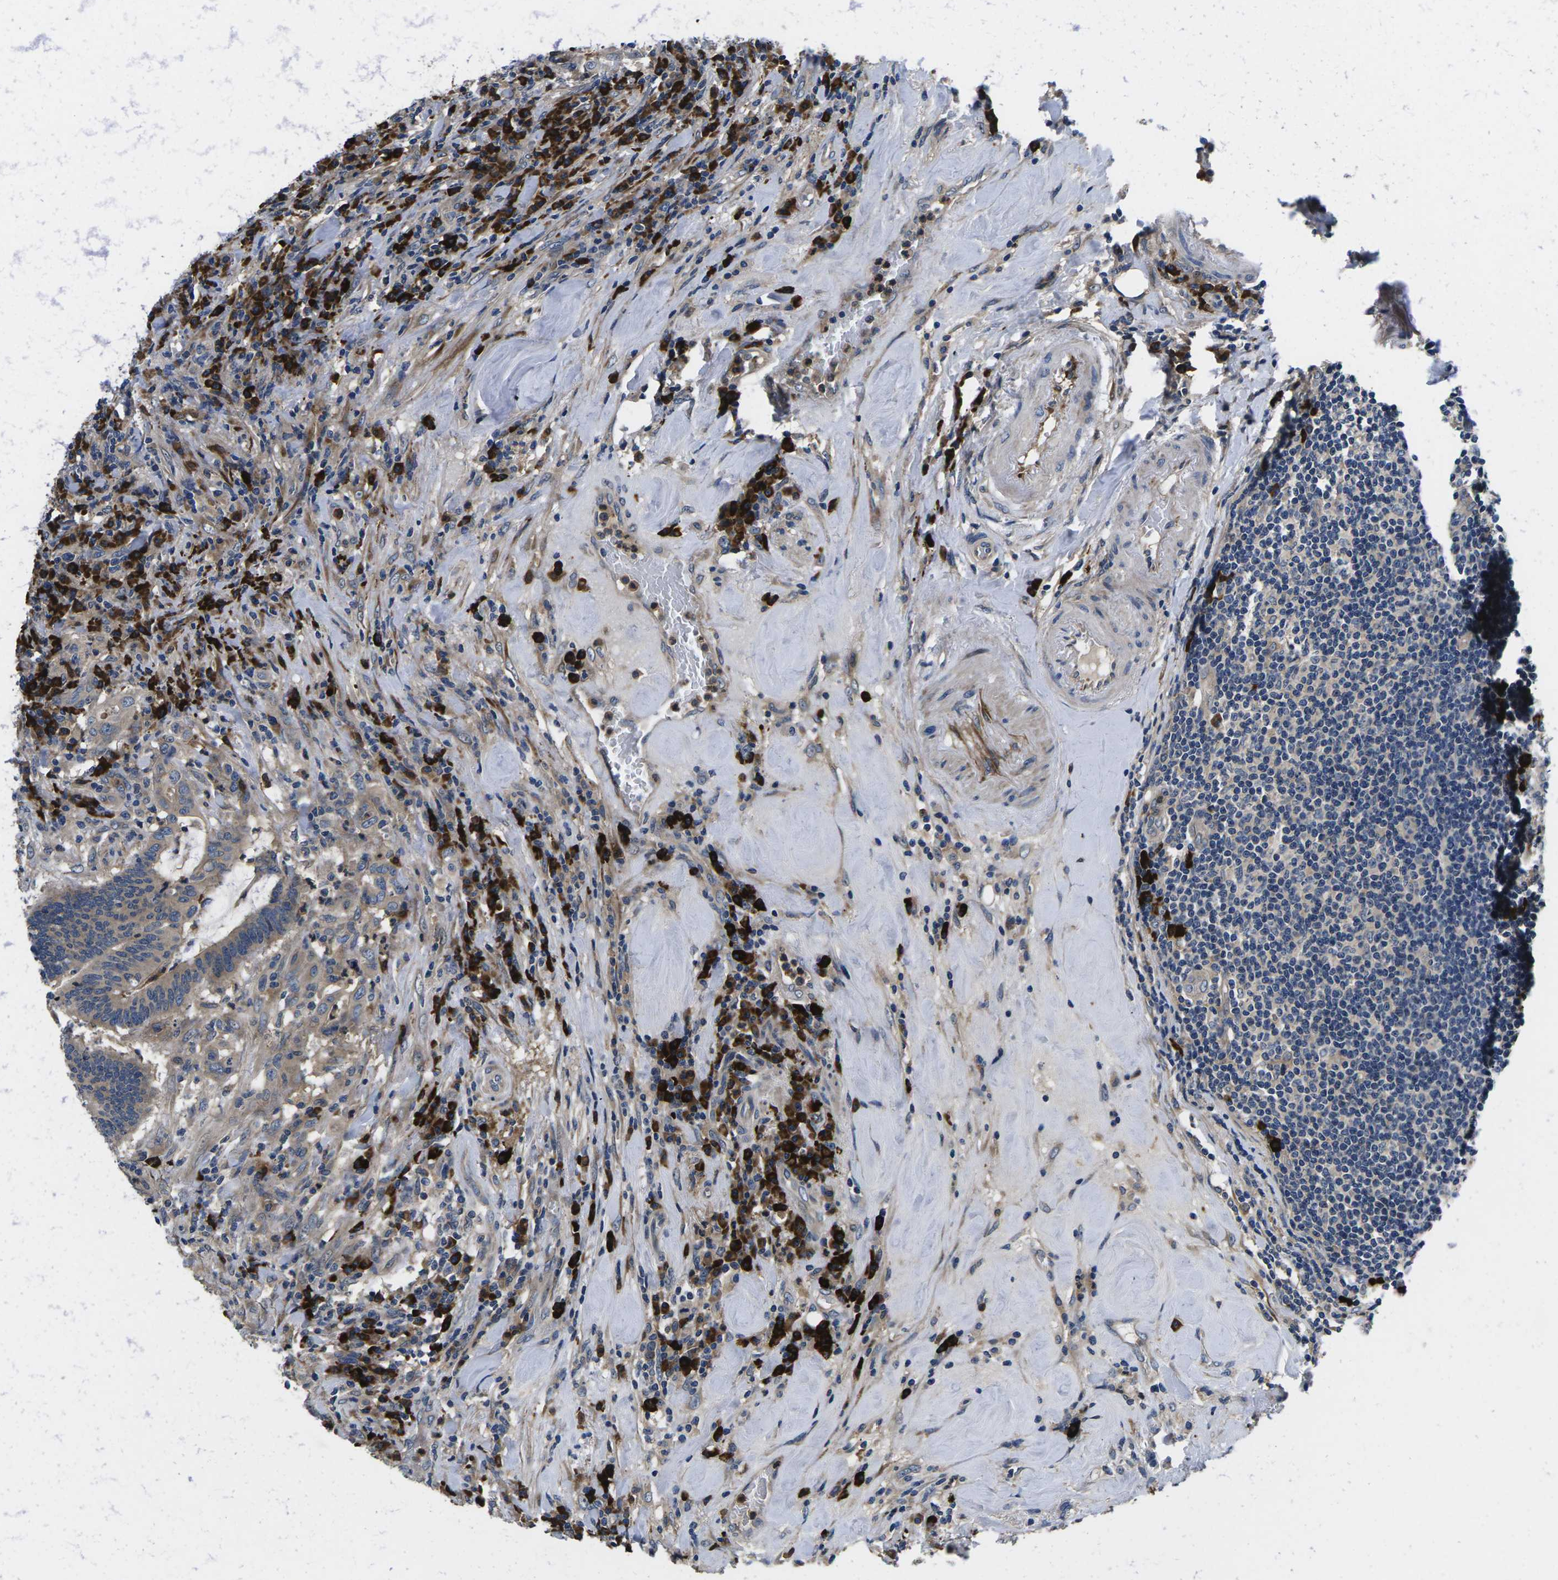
{"staining": {"intensity": "weak", "quantity": ">75%", "location": "cytoplasmic/membranous"}, "tissue": "colorectal cancer", "cell_type": "Tumor cells", "image_type": "cancer", "snomed": [{"axis": "morphology", "description": "Normal tissue, NOS"}, {"axis": "morphology", "description": "Adenocarcinoma, NOS"}, {"axis": "topography", "description": "Colon"}], "caption": "Immunohistochemistry histopathology image of human colorectal cancer (adenocarcinoma) stained for a protein (brown), which displays low levels of weak cytoplasmic/membranous positivity in about >75% of tumor cells.", "gene": "PLCE1", "patient": {"sex": "female", "age": 66}}